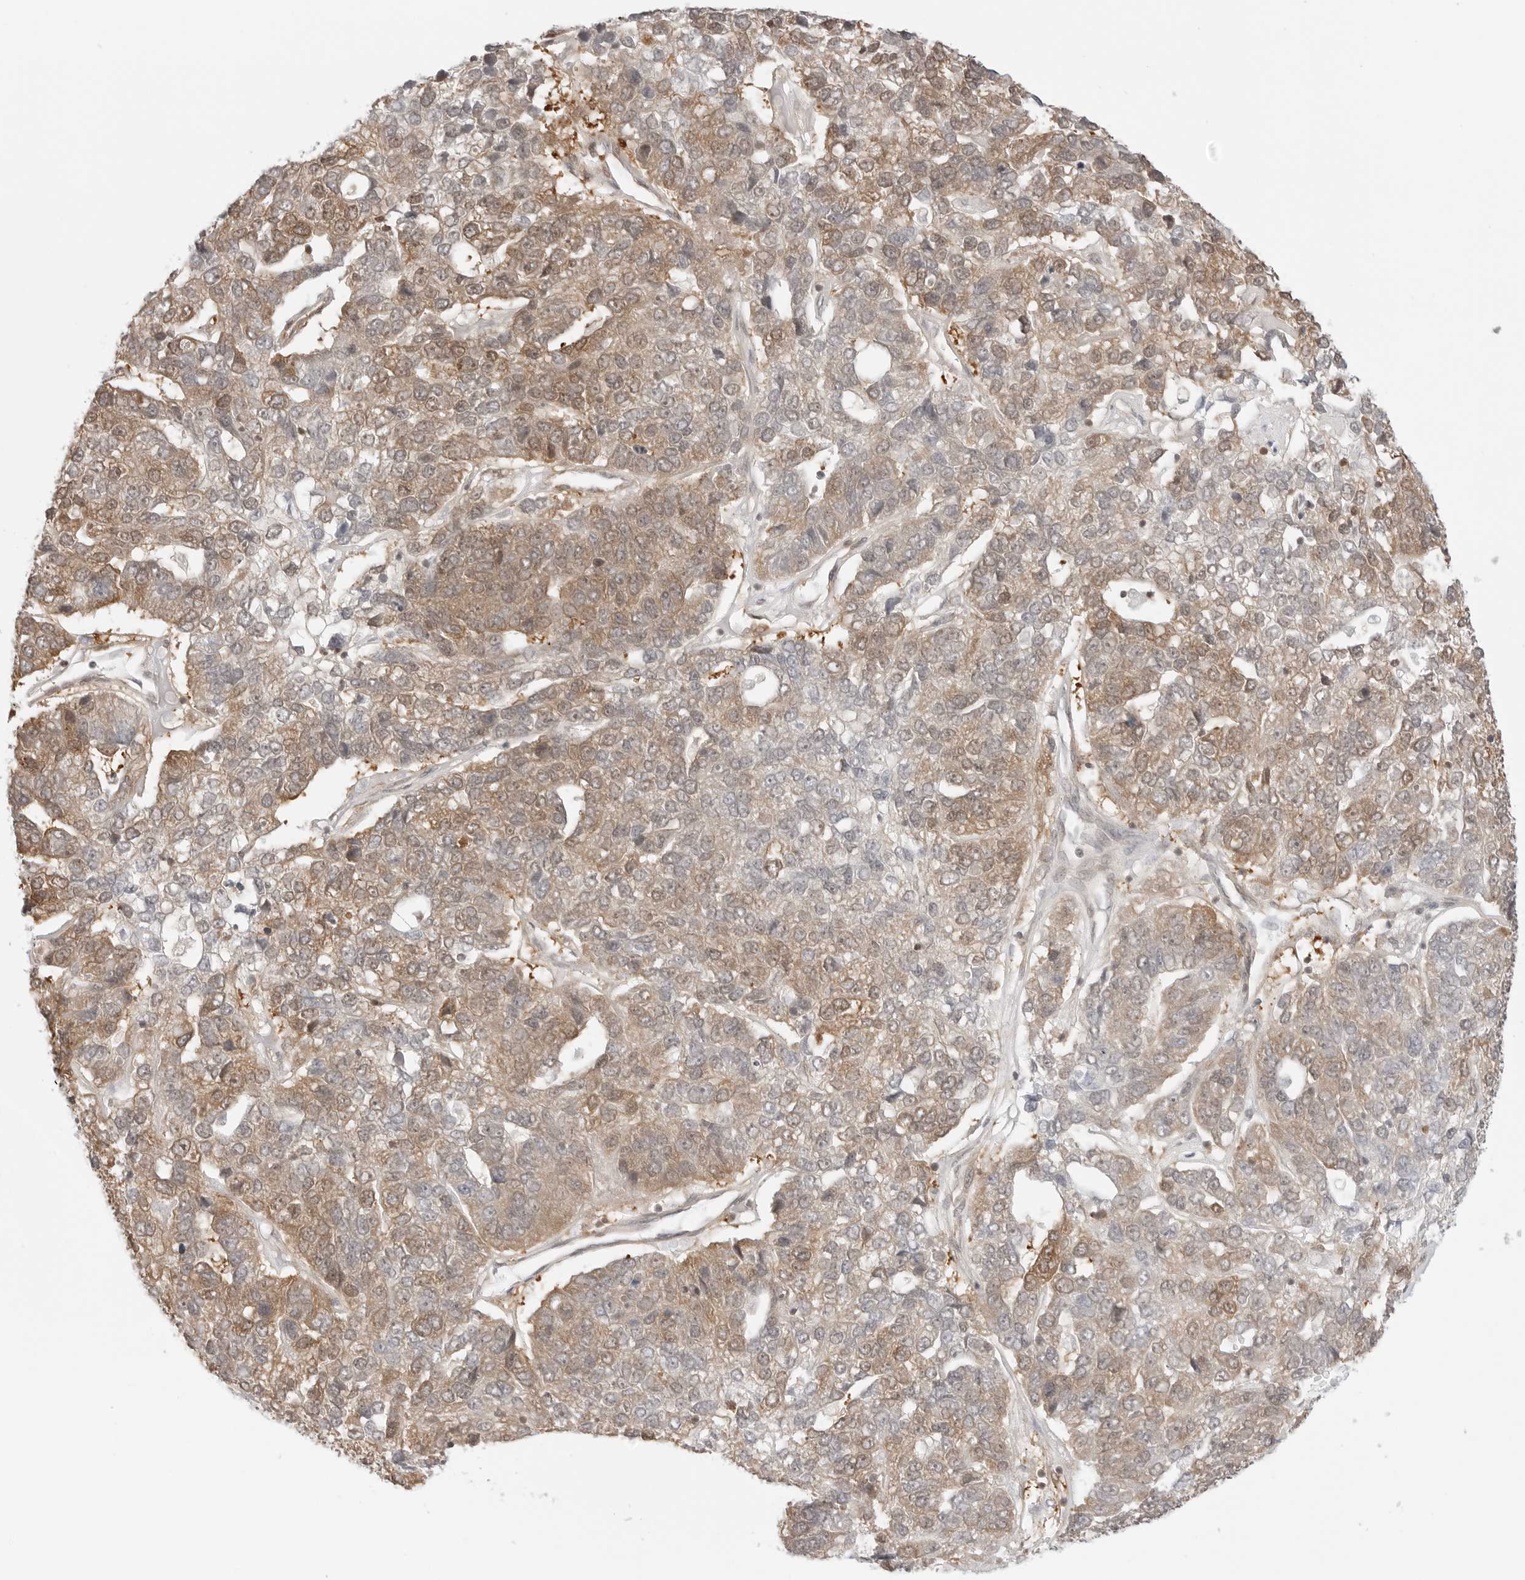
{"staining": {"intensity": "moderate", "quantity": "<25%", "location": "cytoplasmic/membranous"}, "tissue": "pancreatic cancer", "cell_type": "Tumor cells", "image_type": "cancer", "snomed": [{"axis": "morphology", "description": "Adenocarcinoma, NOS"}, {"axis": "topography", "description": "Pancreas"}], "caption": "An image of human adenocarcinoma (pancreatic) stained for a protein reveals moderate cytoplasmic/membranous brown staining in tumor cells.", "gene": "NUDC", "patient": {"sex": "female", "age": 61}}